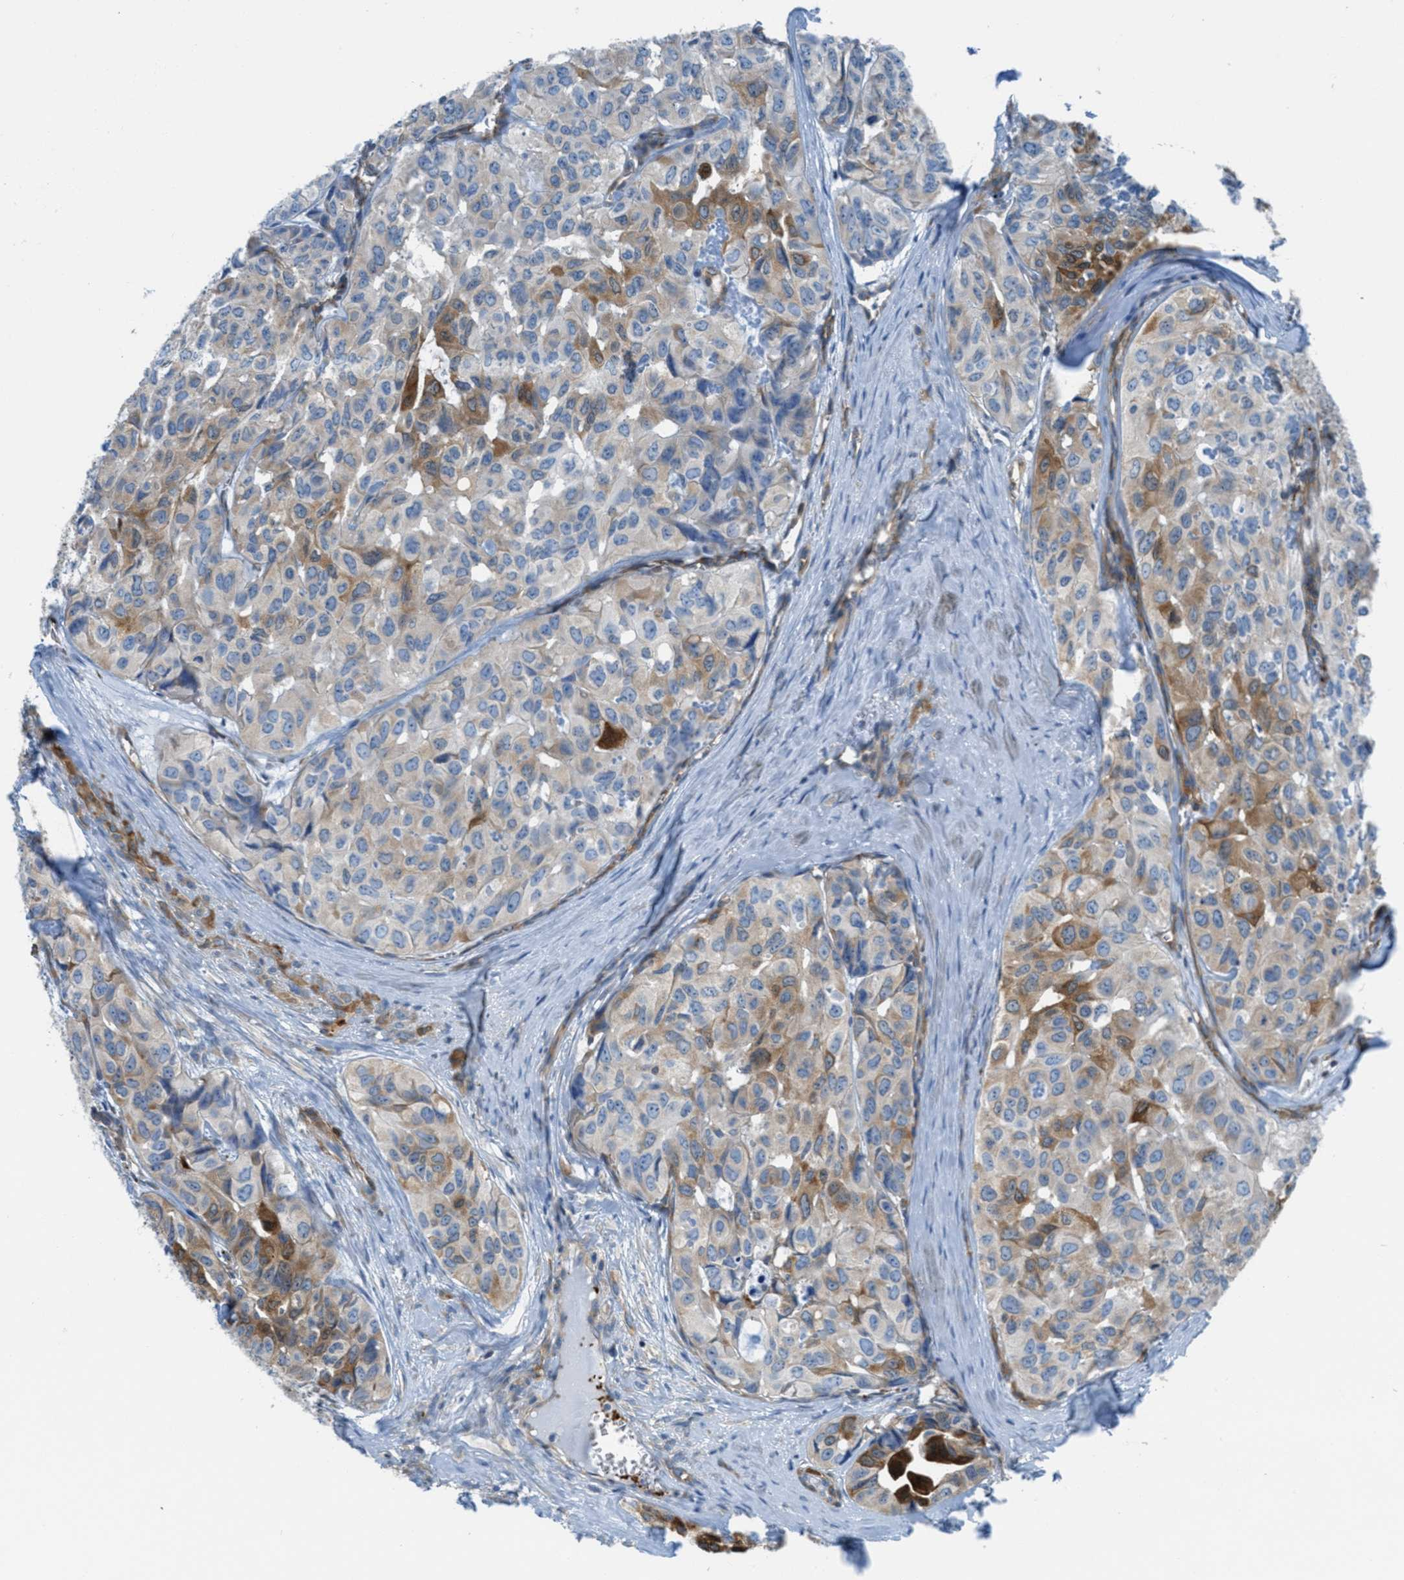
{"staining": {"intensity": "moderate", "quantity": "25%-75%", "location": "cytoplasmic/membranous"}, "tissue": "head and neck cancer", "cell_type": "Tumor cells", "image_type": "cancer", "snomed": [{"axis": "morphology", "description": "Adenocarcinoma, NOS"}, {"axis": "topography", "description": "Salivary gland"}, {"axis": "topography", "description": "Head-Neck"}], "caption": "Human head and neck cancer (adenocarcinoma) stained with a protein marker shows moderate staining in tumor cells.", "gene": "MAPRE2", "patient": {"sex": "female", "age": 65}}